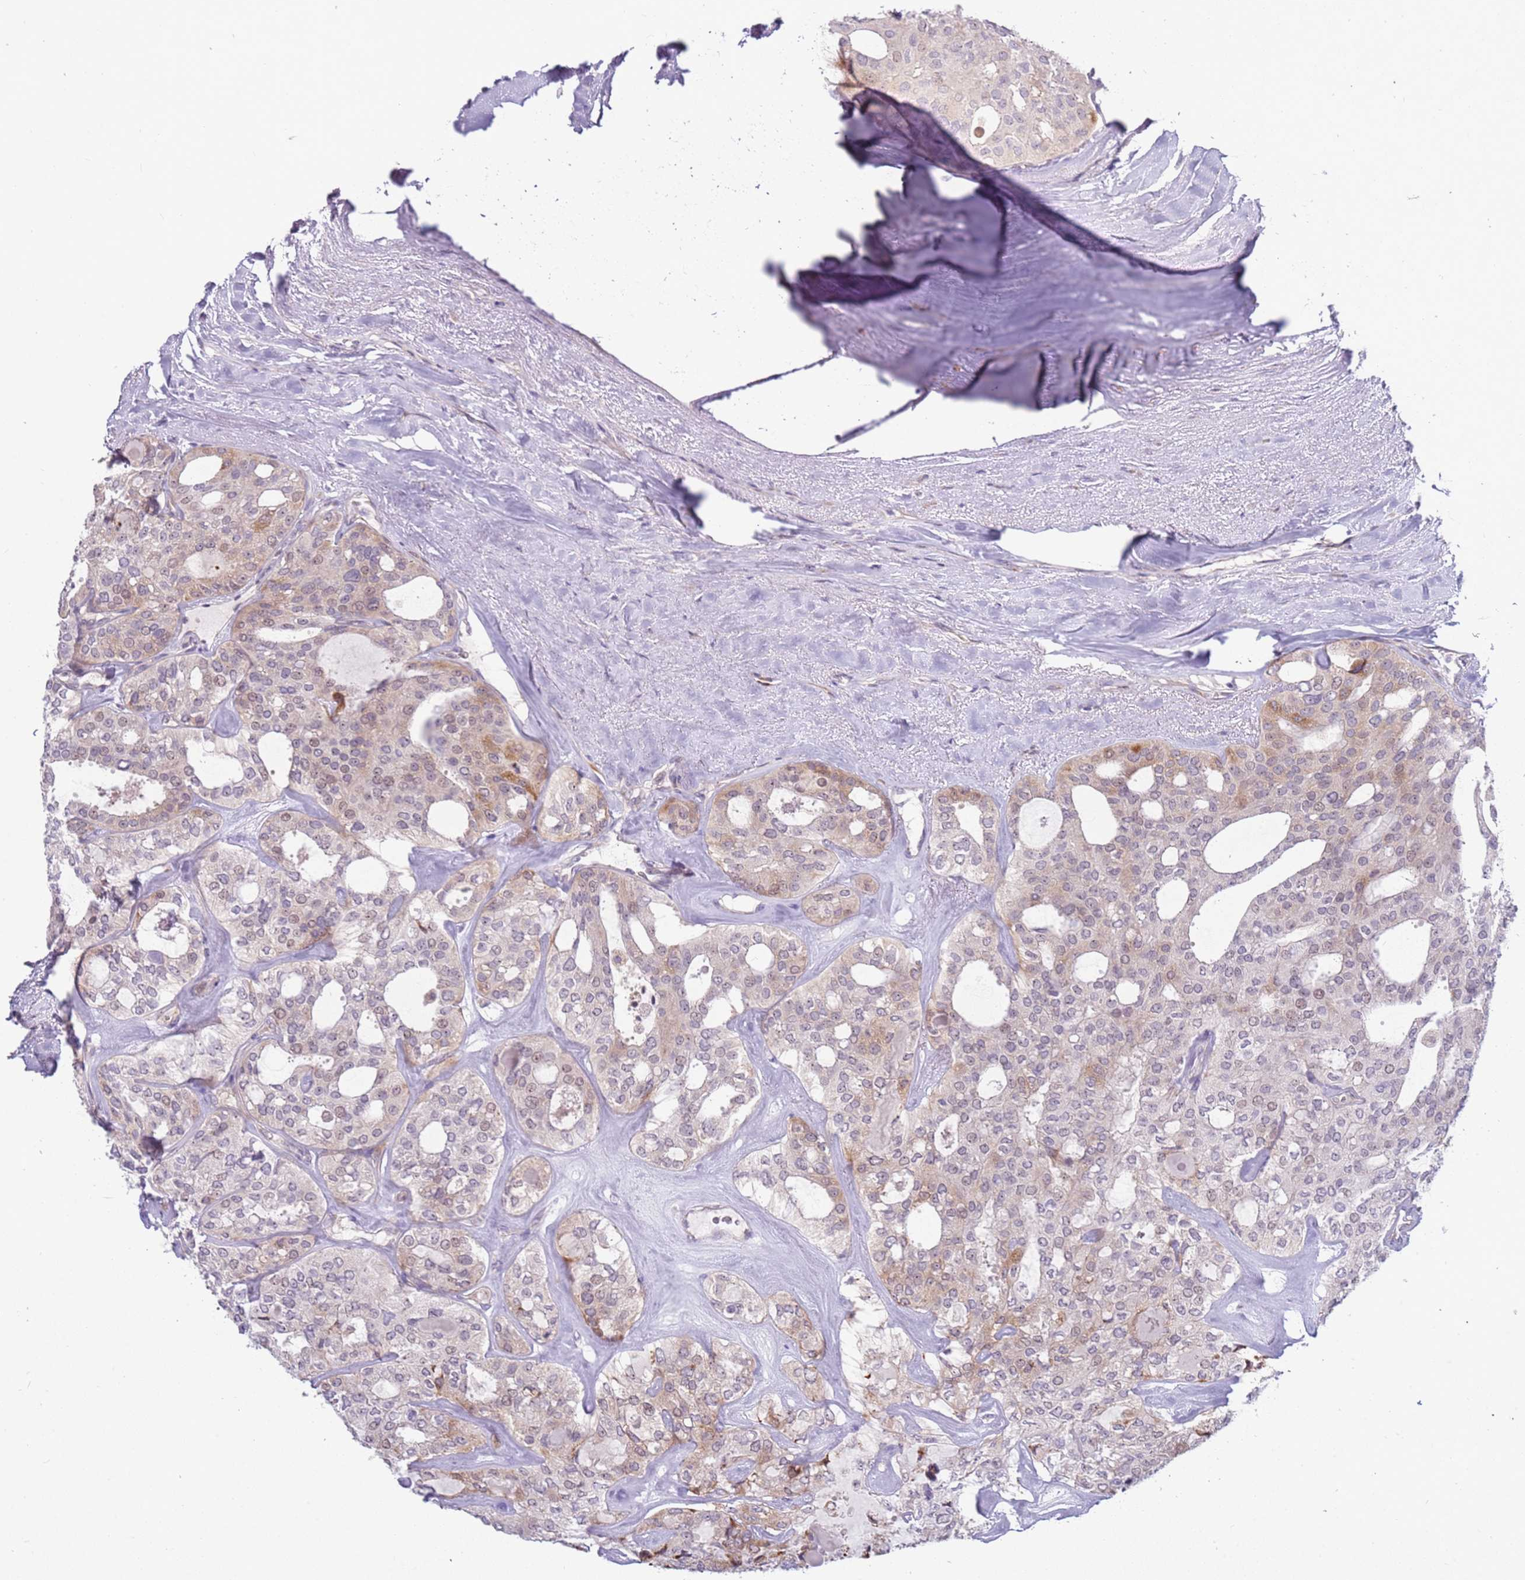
{"staining": {"intensity": "weak", "quantity": "25%-75%", "location": "cytoplasmic/membranous,nuclear"}, "tissue": "thyroid cancer", "cell_type": "Tumor cells", "image_type": "cancer", "snomed": [{"axis": "morphology", "description": "Follicular adenoma carcinoma, NOS"}, {"axis": "topography", "description": "Thyroid gland"}], "caption": "IHC histopathology image of neoplastic tissue: thyroid follicular adenoma carcinoma stained using immunohistochemistry exhibits low levels of weak protein expression localized specifically in the cytoplasmic/membranous and nuclear of tumor cells, appearing as a cytoplasmic/membranous and nuclear brown color.", "gene": "UCMA", "patient": {"sex": "male", "age": 75}}